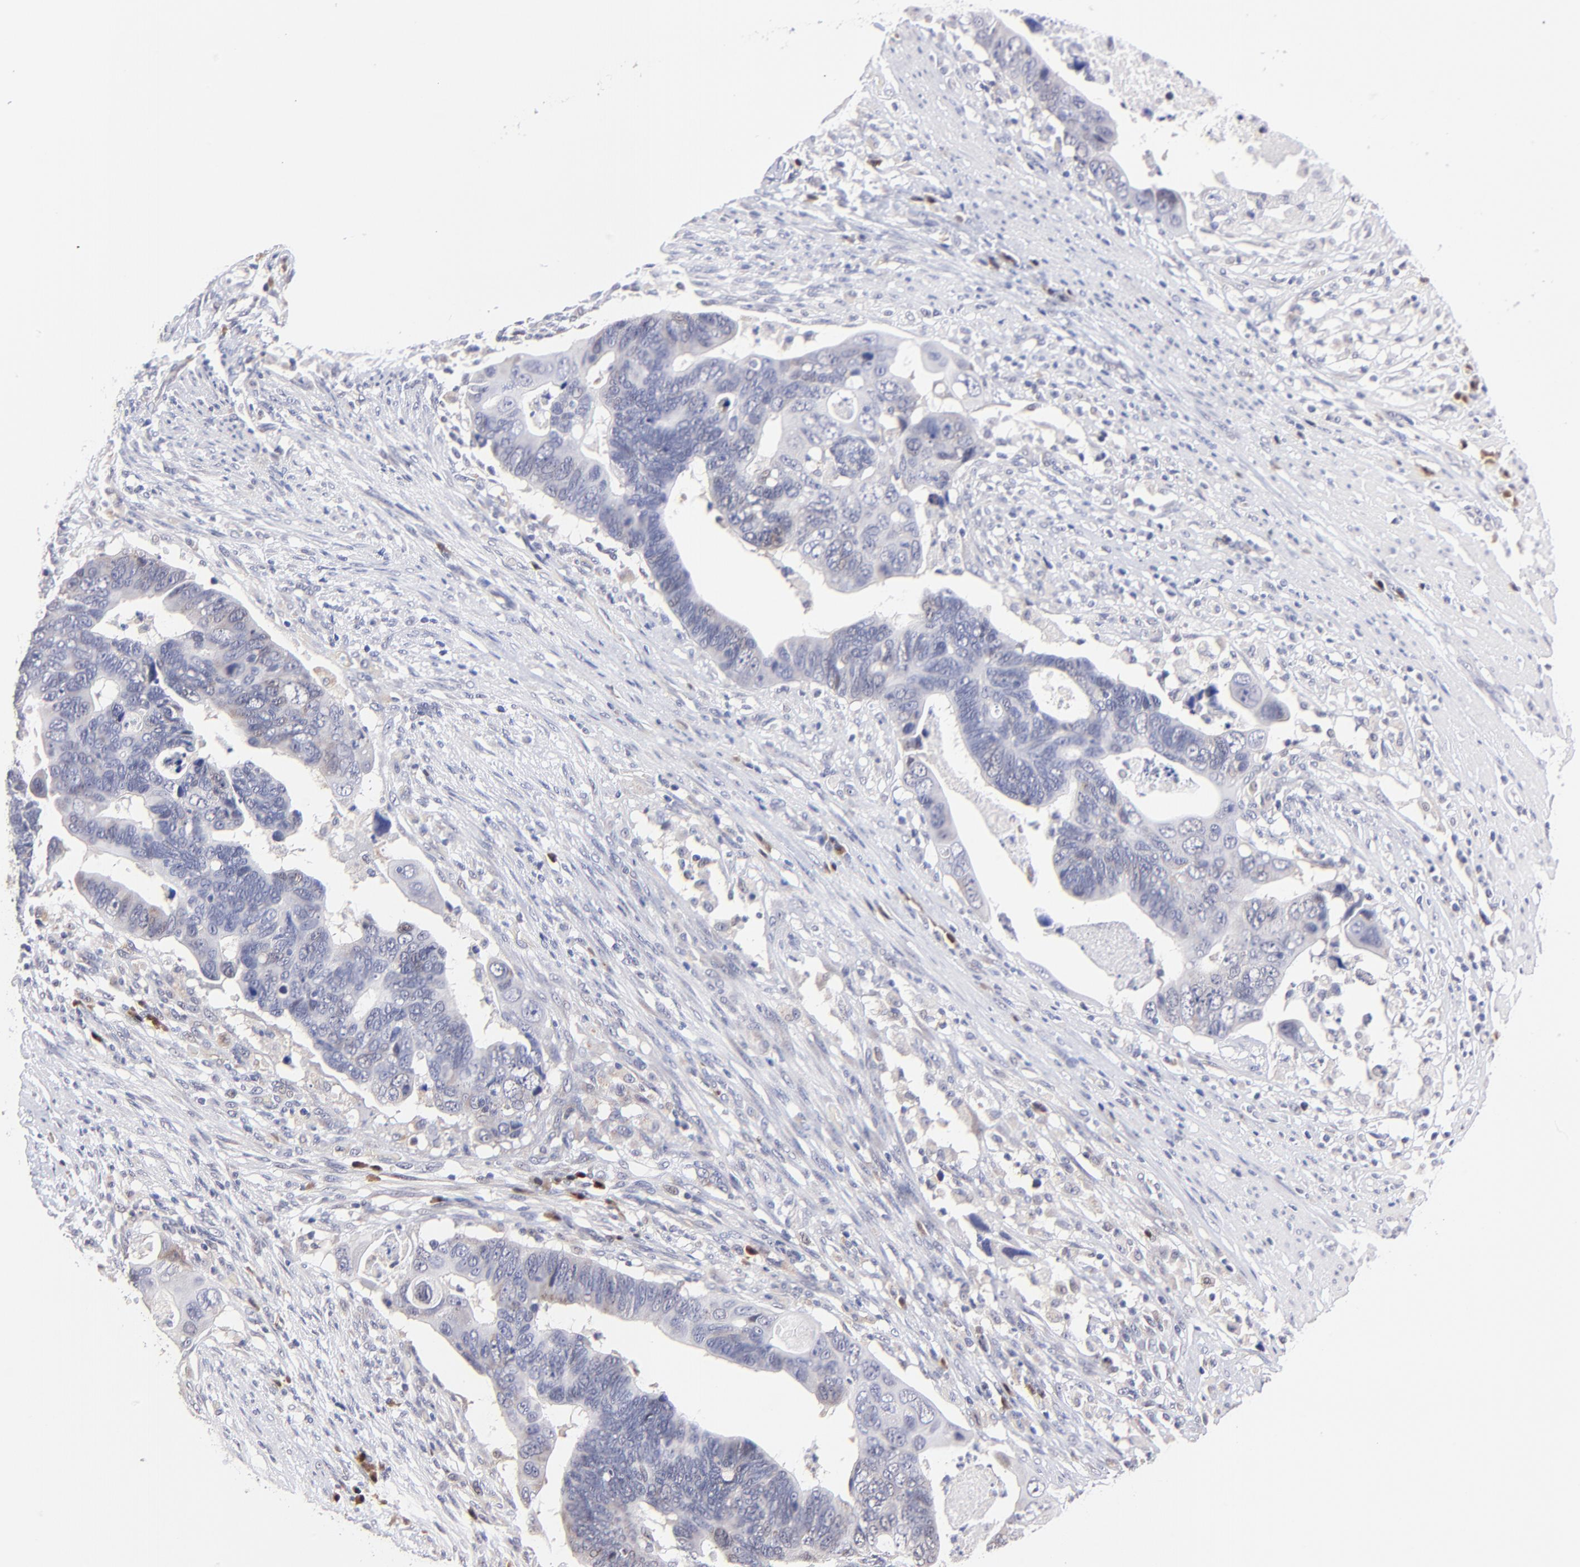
{"staining": {"intensity": "negative", "quantity": "none", "location": "none"}, "tissue": "colorectal cancer", "cell_type": "Tumor cells", "image_type": "cancer", "snomed": [{"axis": "morphology", "description": "Adenocarcinoma, NOS"}, {"axis": "topography", "description": "Rectum"}], "caption": "Tumor cells are negative for protein expression in human adenocarcinoma (colorectal).", "gene": "ZNF155", "patient": {"sex": "male", "age": 53}}